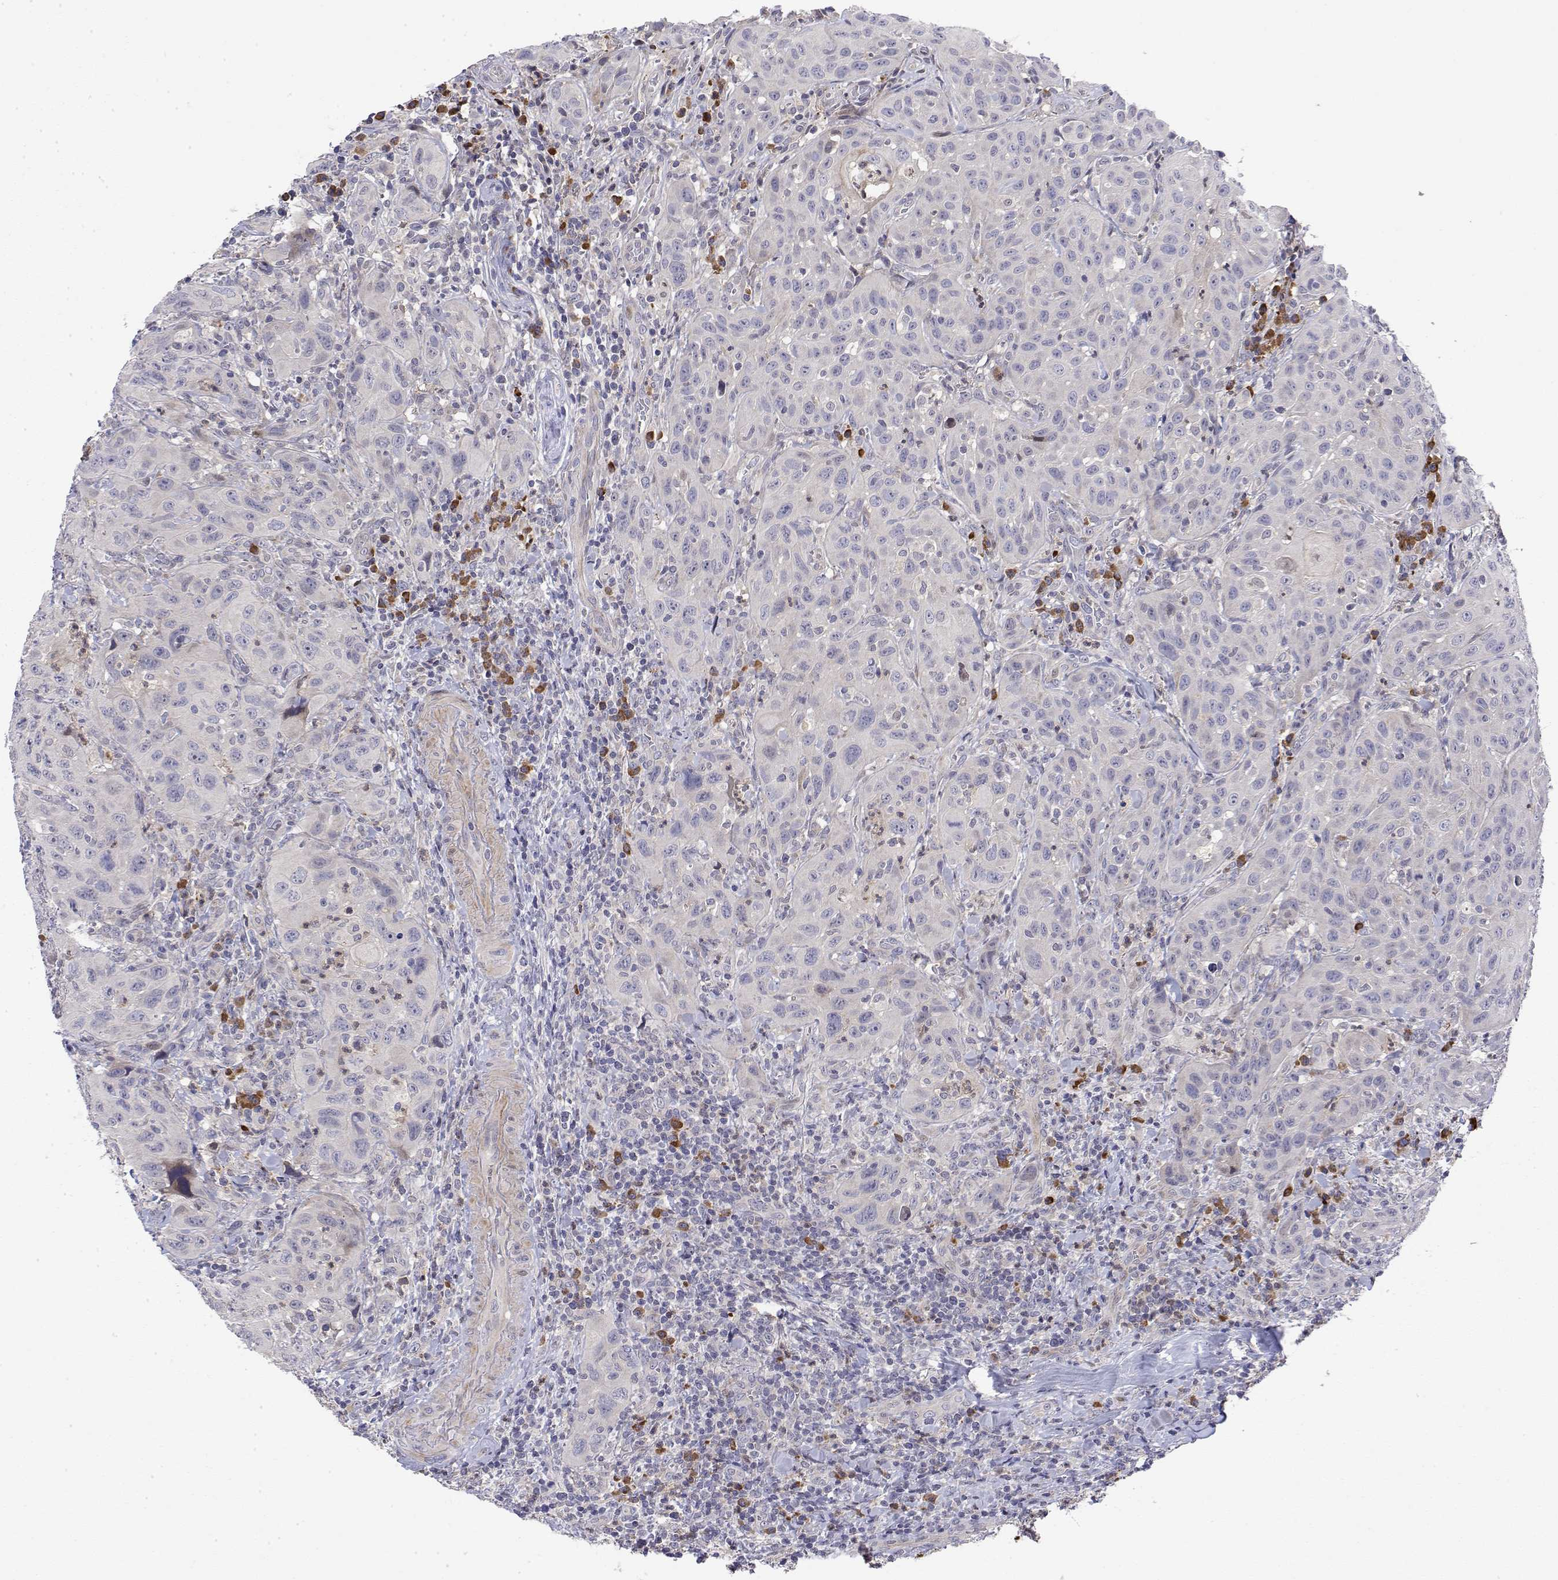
{"staining": {"intensity": "negative", "quantity": "none", "location": "none"}, "tissue": "head and neck cancer", "cell_type": "Tumor cells", "image_type": "cancer", "snomed": [{"axis": "morphology", "description": "Normal tissue, NOS"}, {"axis": "morphology", "description": "Squamous cell carcinoma, NOS"}, {"axis": "topography", "description": "Oral tissue"}, {"axis": "topography", "description": "Tounge, NOS"}, {"axis": "topography", "description": "Head-Neck"}], "caption": "Tumor cells are negative for protein expression in human squamous cell carcinoma (head and neck).", "gene": "IGFBP4", "patient": {"sex": "male", "age": 62}}